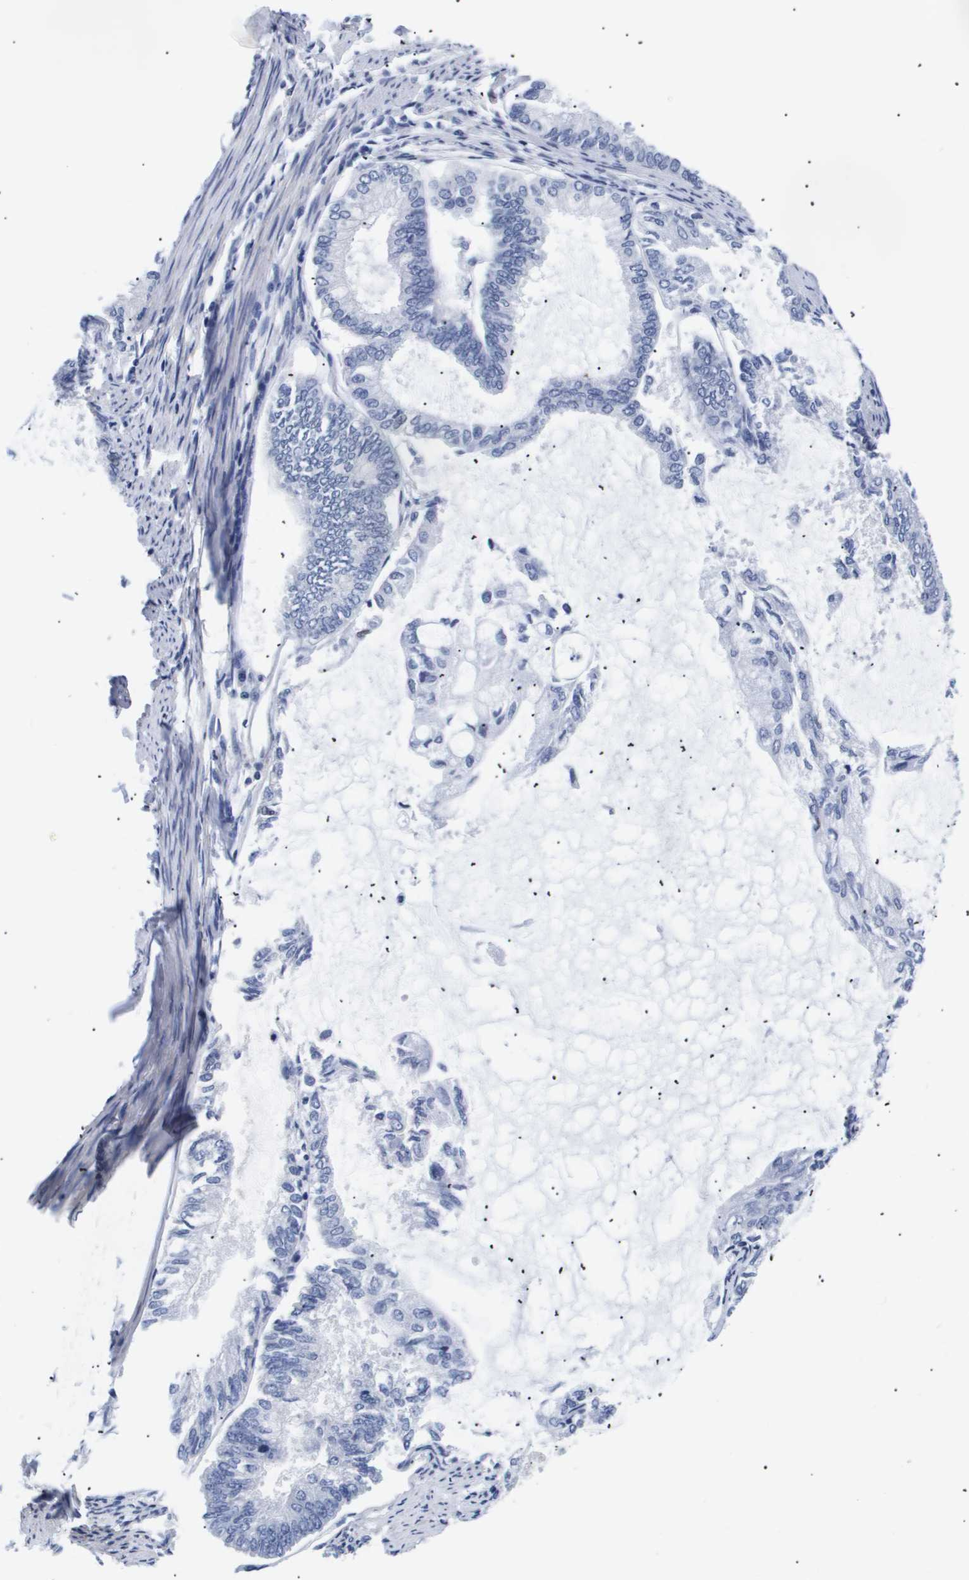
{"staining": {"intensity": "negative", "quantity": "none", "location": "none"}, "tissue": "endometrial cancer", "cell_type": "Tumor cells", "image_type": "cancer", "snomed": [{"axis": "morphology", "description": "Adenocarcinoma, NOS"}, {"axis": "topography", "description": "Endometrium"}], "caption": "Immunohistochemical staining of human endometrial cancer reveals no significant positivity in tumor cells.", "gene": "SHD", "patient": {"sex": "female", "age": 86}}